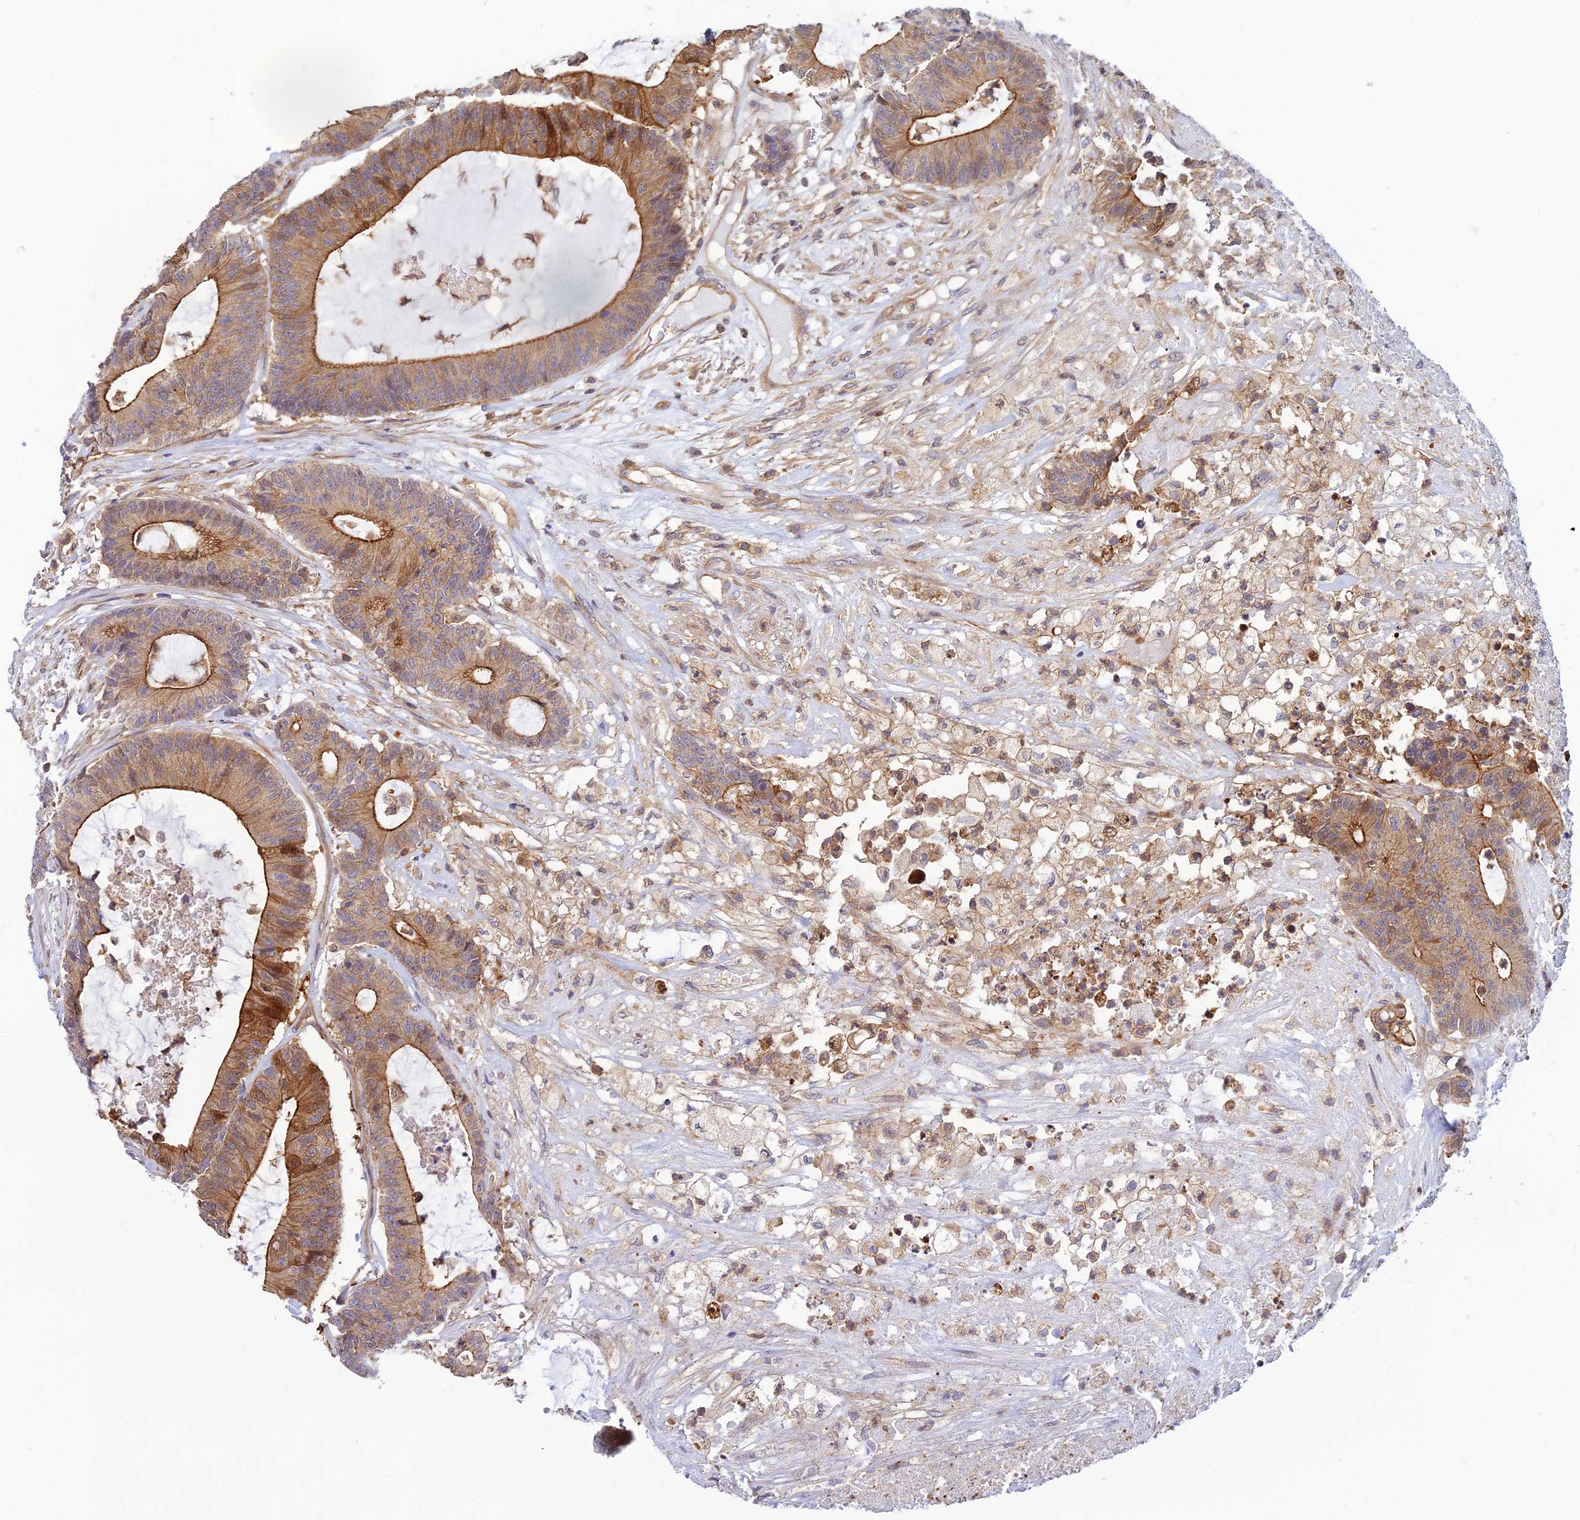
{"staining": {"intensity": "moderate", "quantity": ">75%", "location": "cytoplasmic/membranous"}, "tissue": "colorectal cancer", "cell_type": "Tumor cells", "image_type": "cancer", "snomed": [{"axis": "morphology", "description": "Adenocarcinoma, NOS"}, {"axis": "topography", "description": "Colon"}], "caption": "Brown immunohistochemical staining in human colorectal cancer (adenocarcinoma) displays moderate cytoplasmic/membranous expression in about >75% of tumor cells.", "gene": "PPP1R12C", "patient": {"sex": "female", "age": 84}}